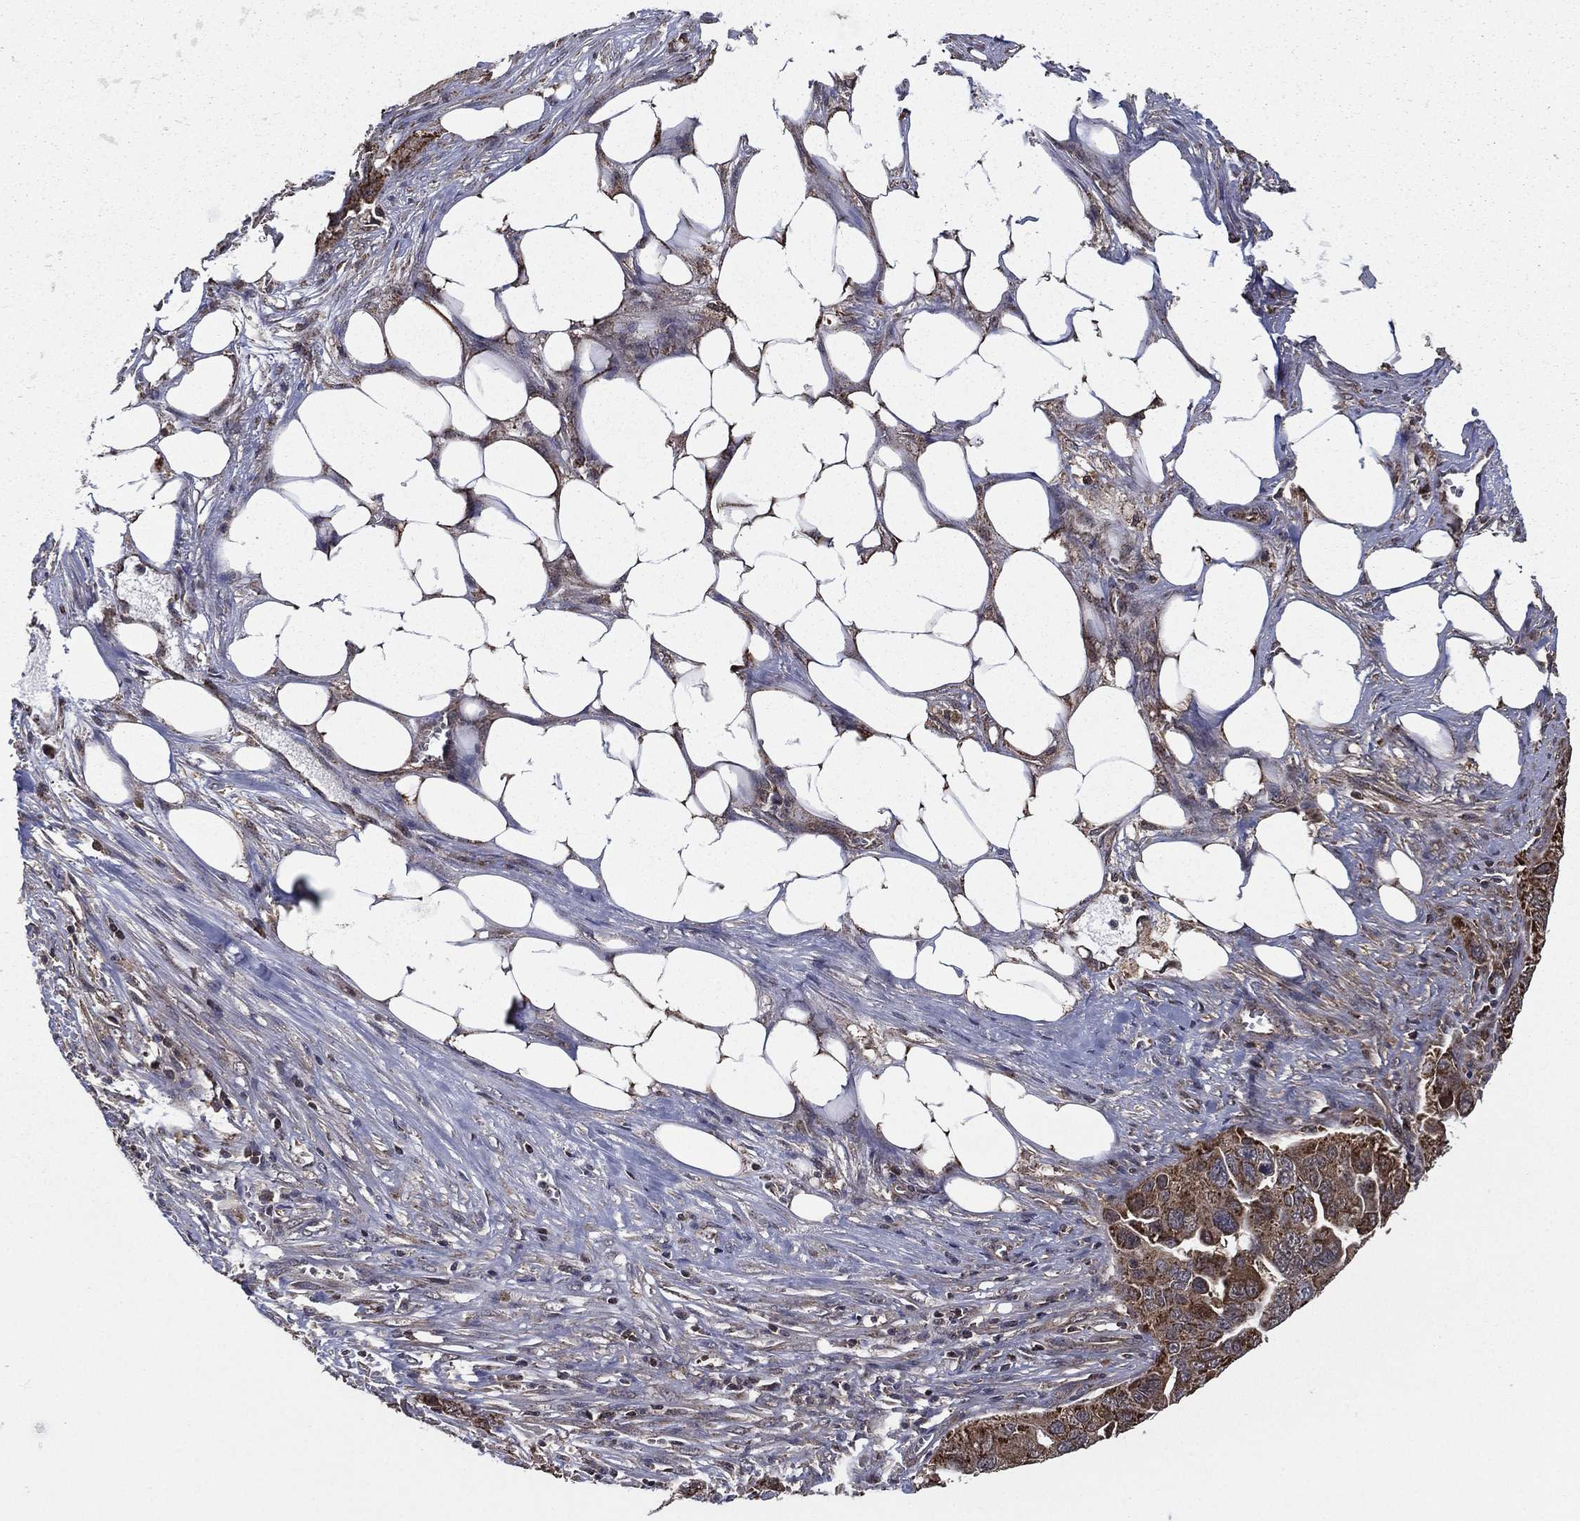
{"staining": {"intensity": "moderate", "quantity": ">75%", "location": "cytoplasmic/membranous"}, "tissue": "ovarian cancer", "cell_type": "Tumor cells", "image_type": "cancer", "snomed": [{"axis": "morphology", "description": "Carcinoma, endometroid"}, {"axis": "topography", "description": "Soft tissue"}, {"axis": "topography", "description": "Ovary"}], "caption": "This is a photomicrograph of immunohistochemistry staining of ovarian endometroid carcinoma, which shows moderate staining in the cytoplasmic/membranous of tumor cells.", "gene": "RIGI", "patient": {"sex": "female", "age": 52}}